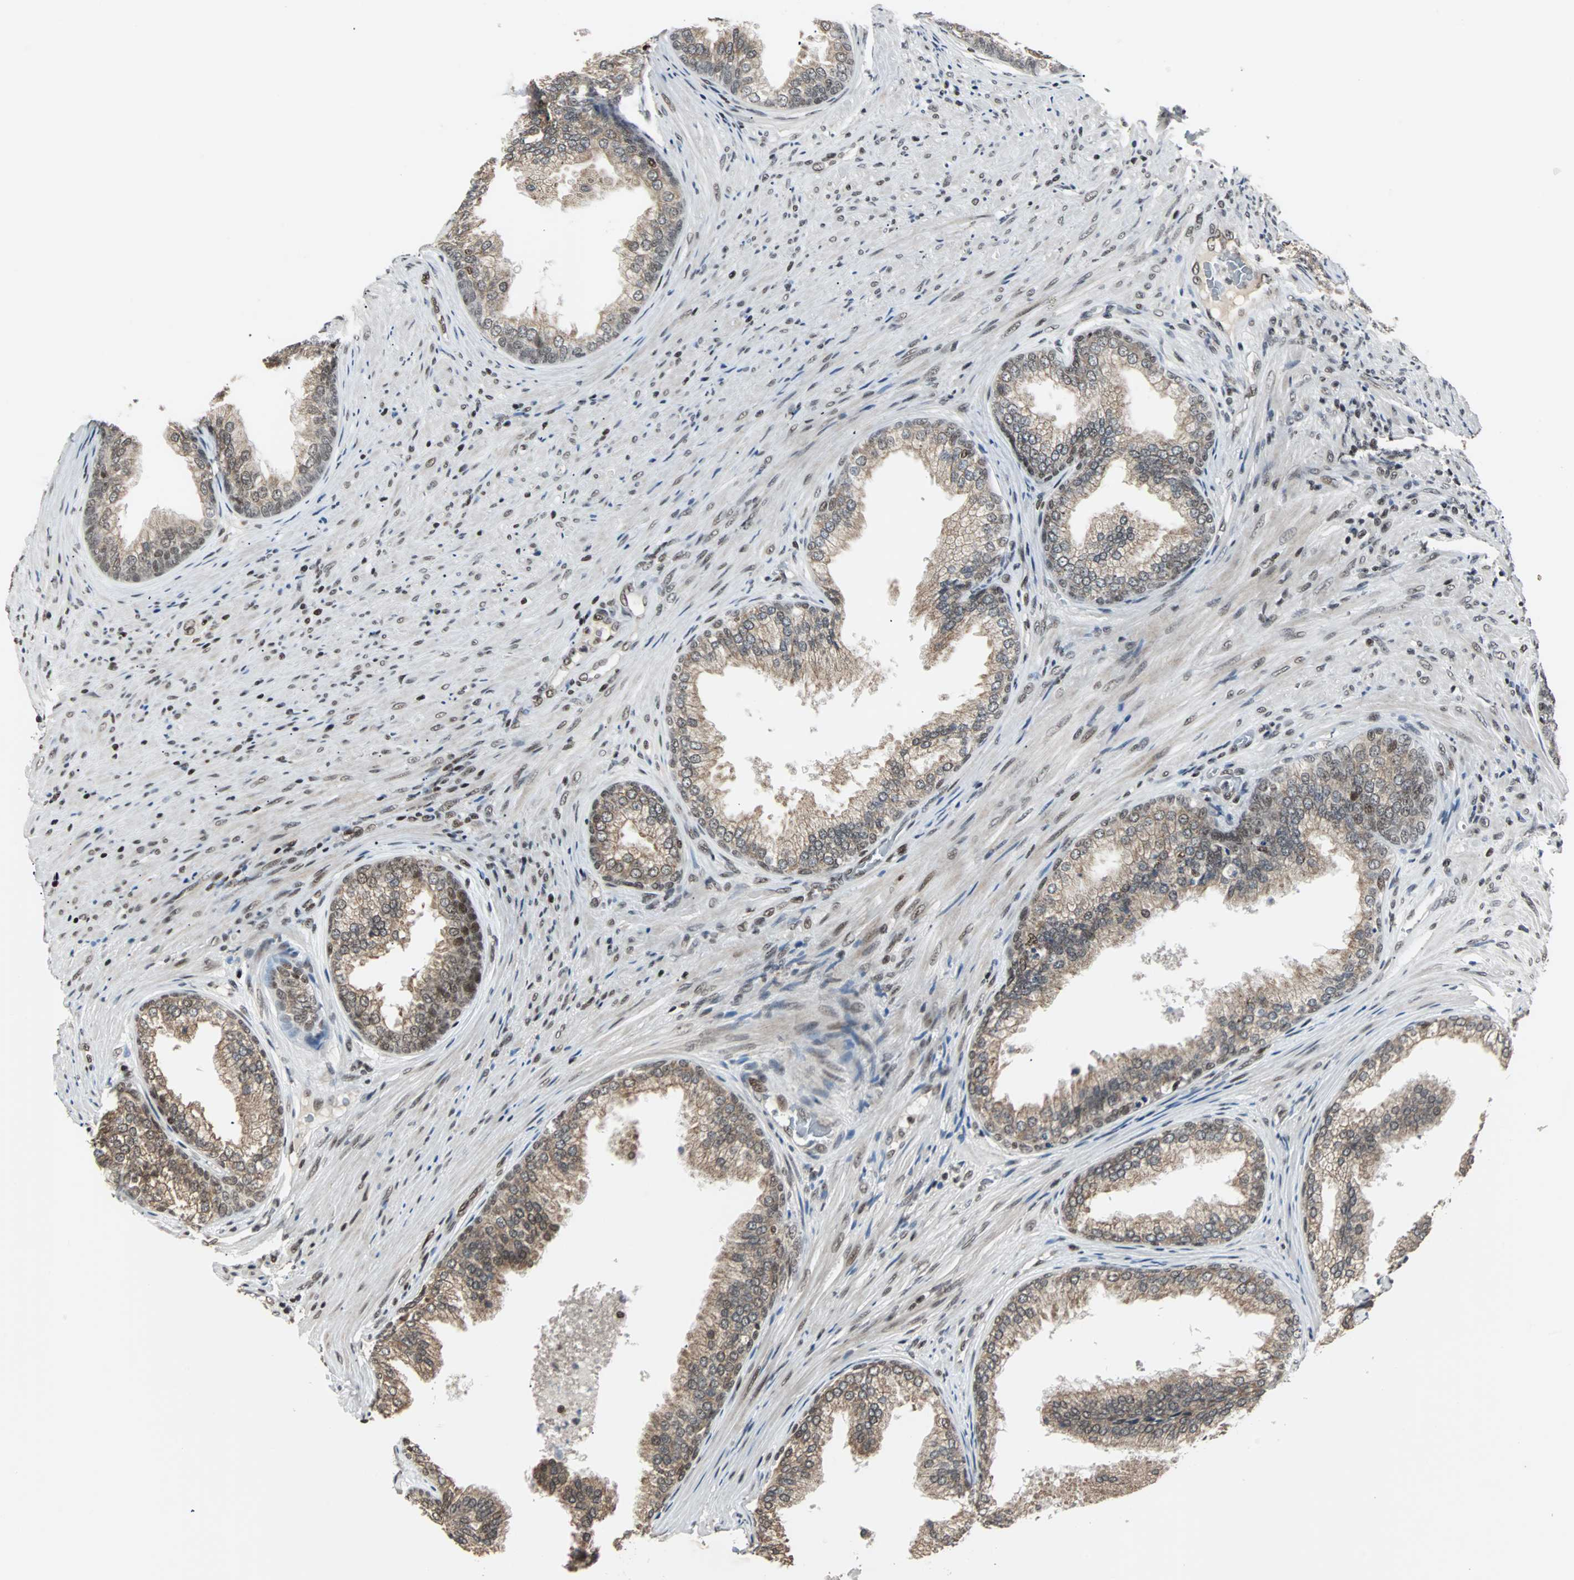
{"staining": {"intensity": "moderate", "quantity": ">75%", "location": "cytoplasmic/membranous"}, "tissue": "prostate", "cell_type": "Glandular cells", "image_type": "normal", "snomed": [{"axis": "morphology", "description": "Normal tissue, NOS"}, {"axis": "topography", "description": "Prostate"}], "caption": "Prostate stained for a protein (brown) displays moderate cytoplasmic/membranous positive staining in about >75% of glandular cells.", "gene": "TERF2IP", "patient": {"sex": "male", "age": 76}}